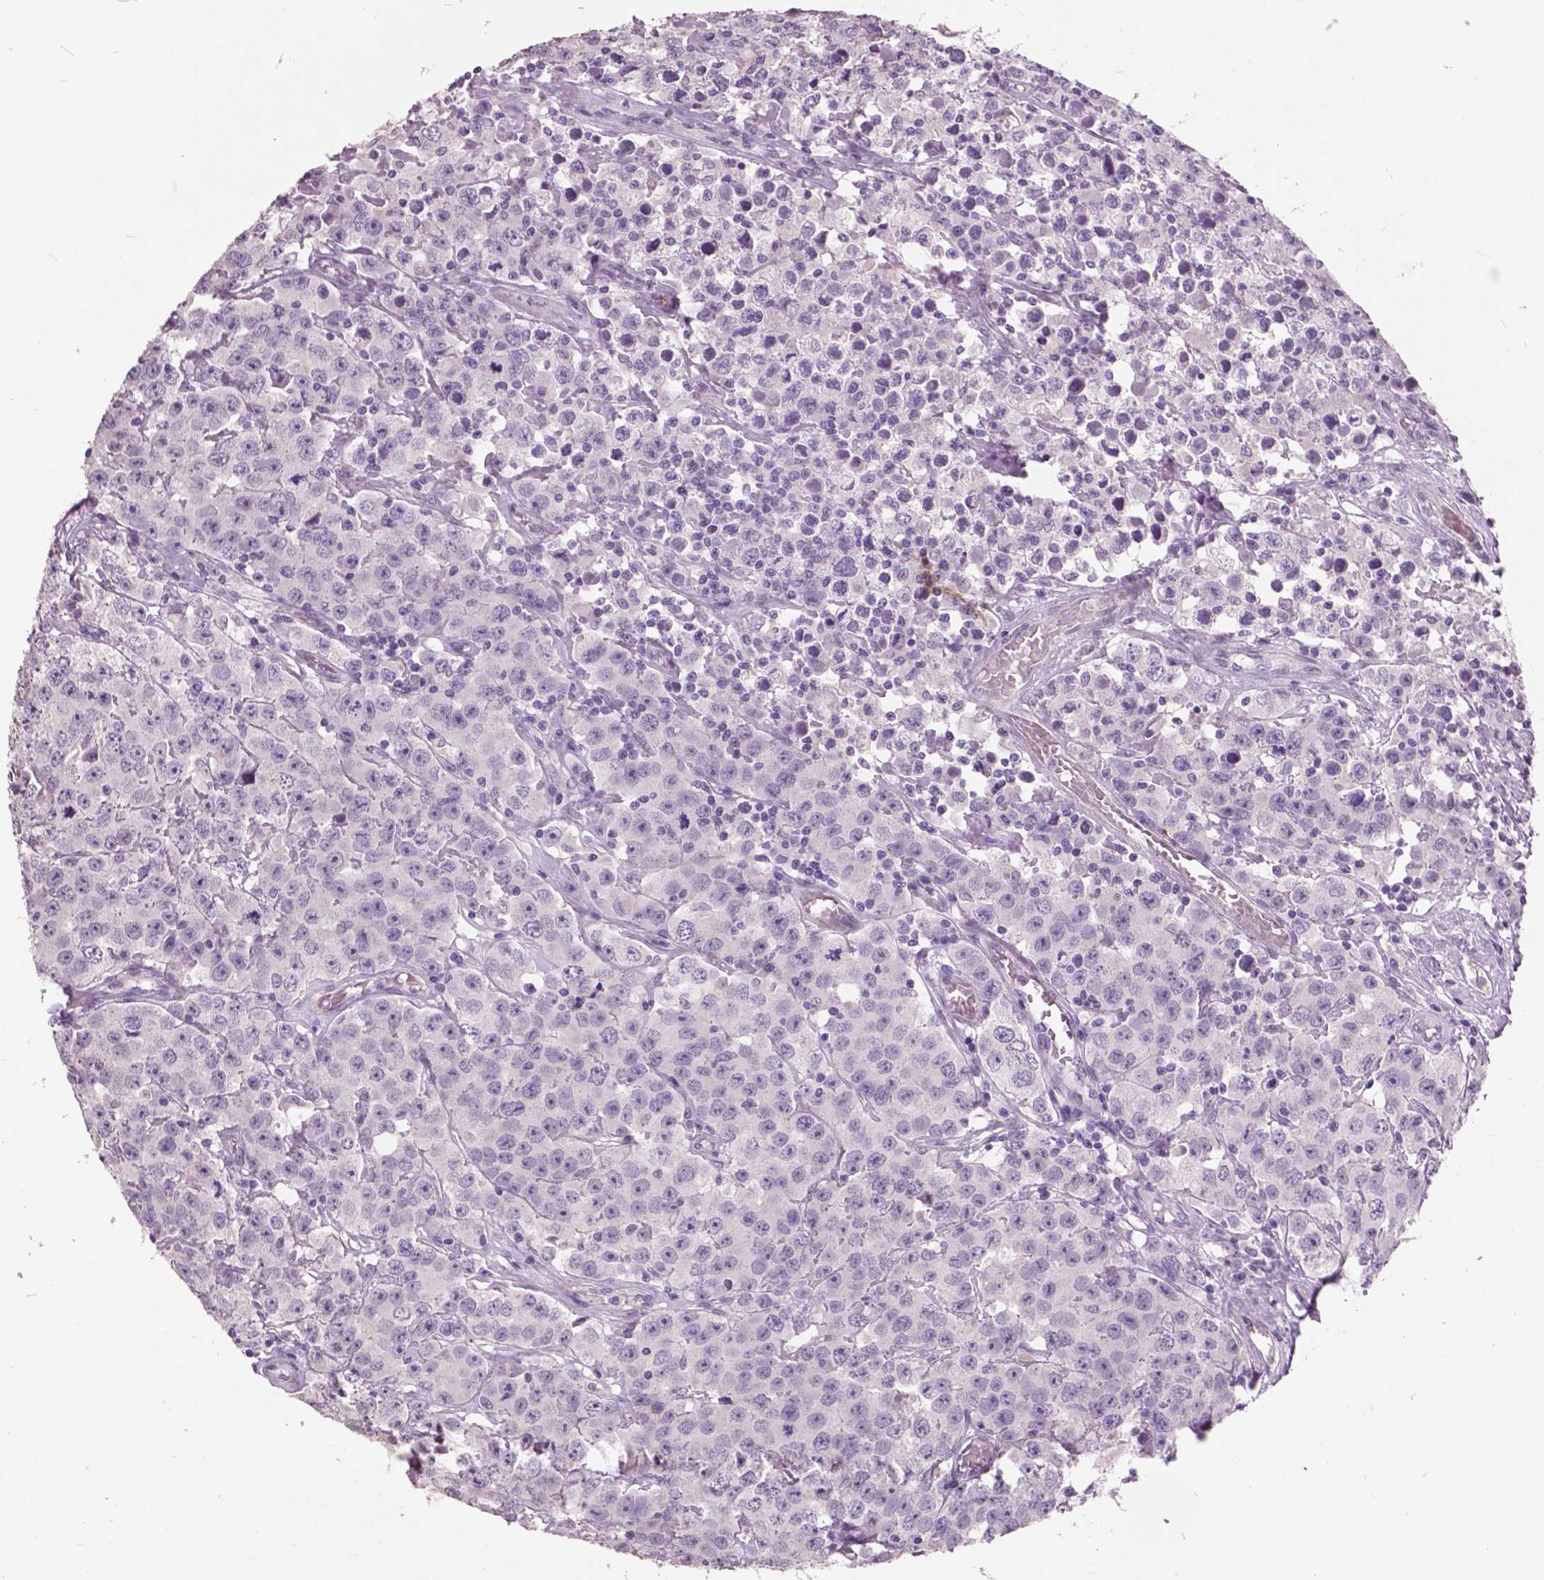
{"staining": {"intensity": "negative", "quantity": "none", "location": "none"}, "tissue": "testis cancer", "cell_type": "Tumor cells", "image_type": "cancer", "snomed": [{"axis": "morphology", "description": "Seminoma, NOS"}, {"axis": "topography", "description": "Testis"}], "caption": "Testis cancer was stained to show a protein in brown. There is no significant expression in tumor cells.", "gene": "GRIN2A", "patient": {"sex": "male", "age": 52}}